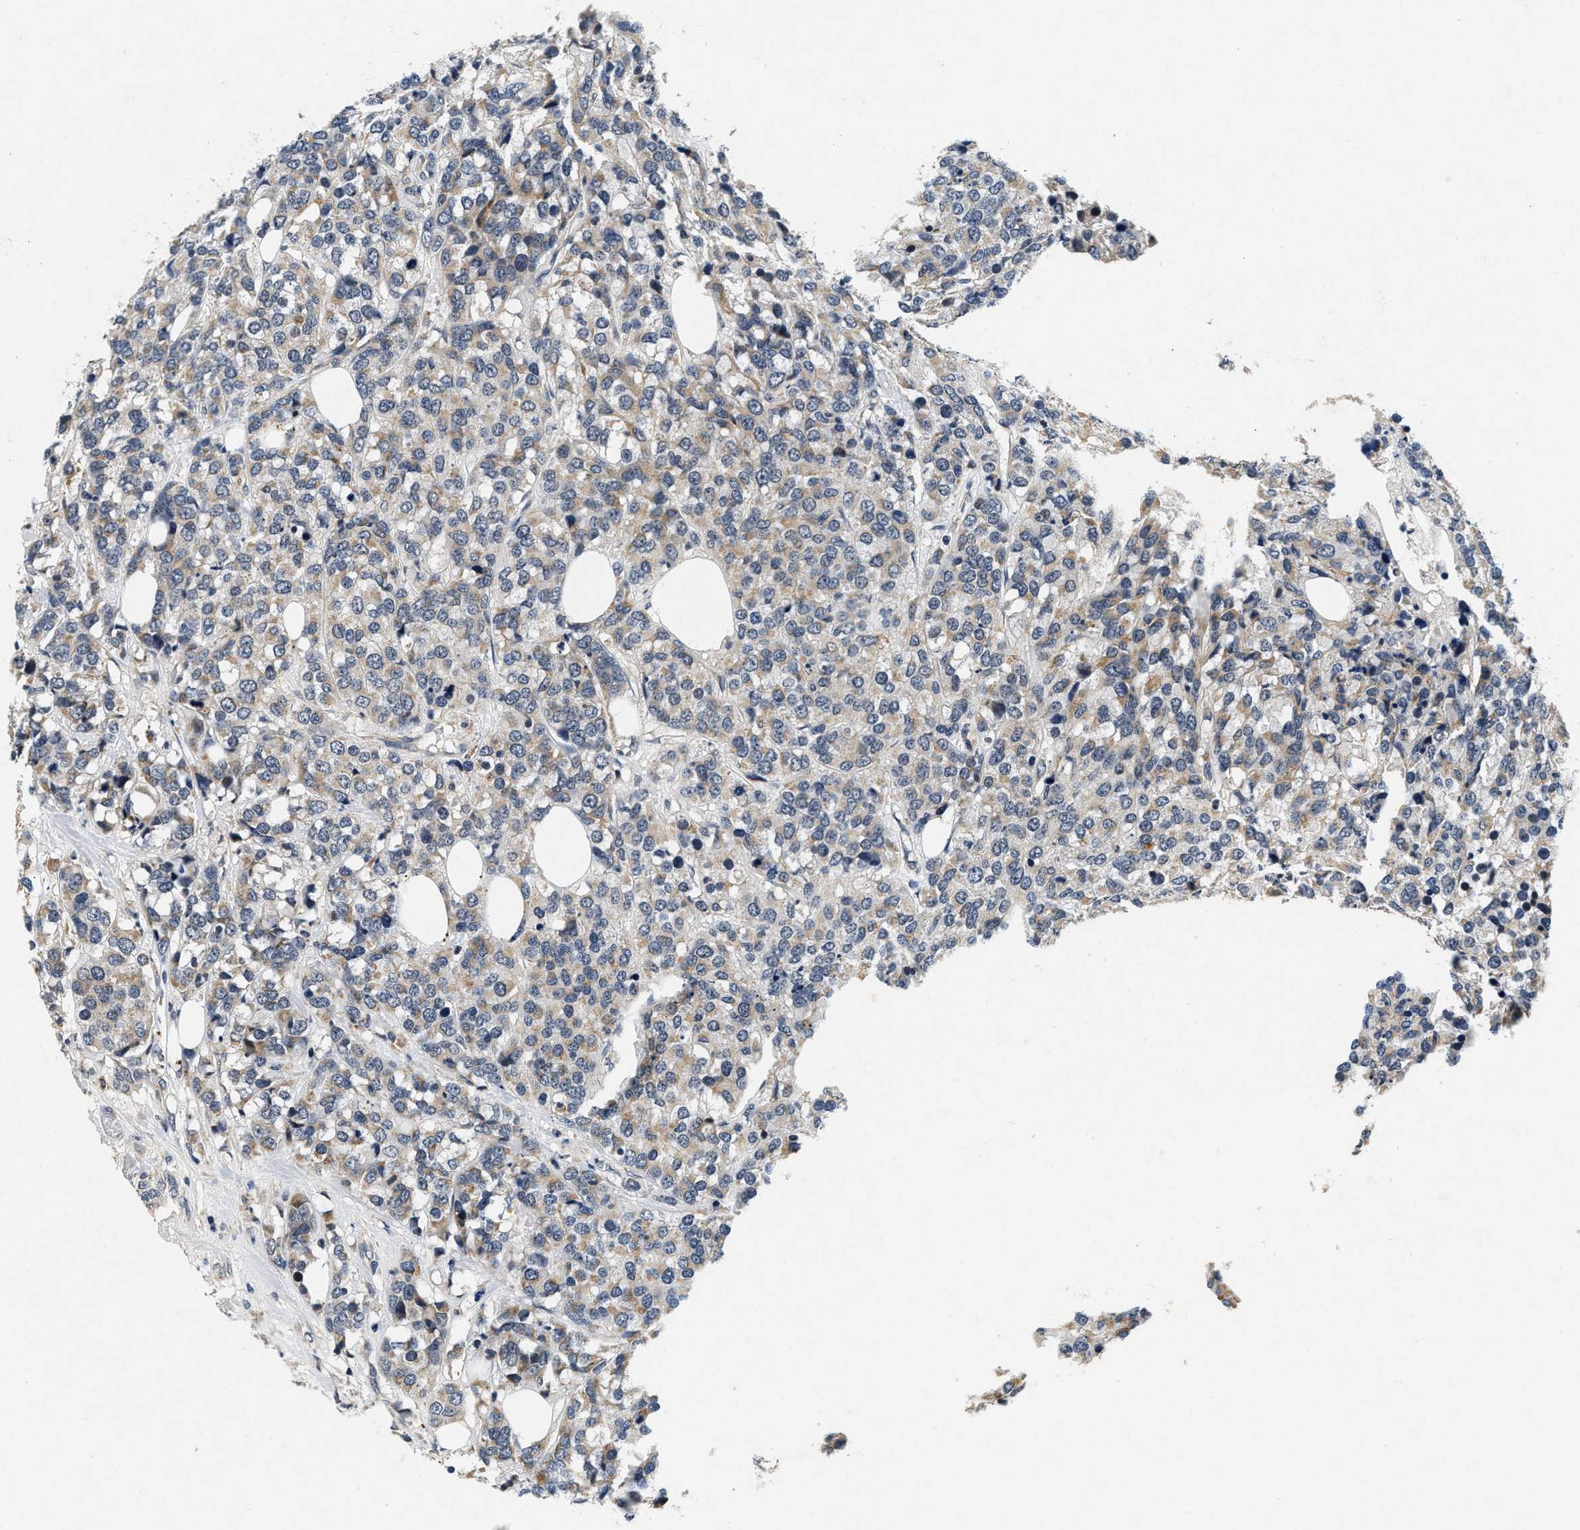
{"staining": {"intensity": "weak", "quantity": "25%-75%", "location": "cytoplasmic/membranous"}, "tissue": "breast cancer", "cell_type": "Tumor cells", "image_type": "cancer", "snomed": [{"axis": "morphology", "description": "Lobular carcinoma"}, {"axis": "topography", "description": "Breast"}], "caption": "Protein staining demonstrates weak cytoplasmic/membranous staining in about 25%-75% of tumor cells in lobular carcinoma (breast).", "gene": "PDP1", "patient": {"sex": "female", "age": 59}}